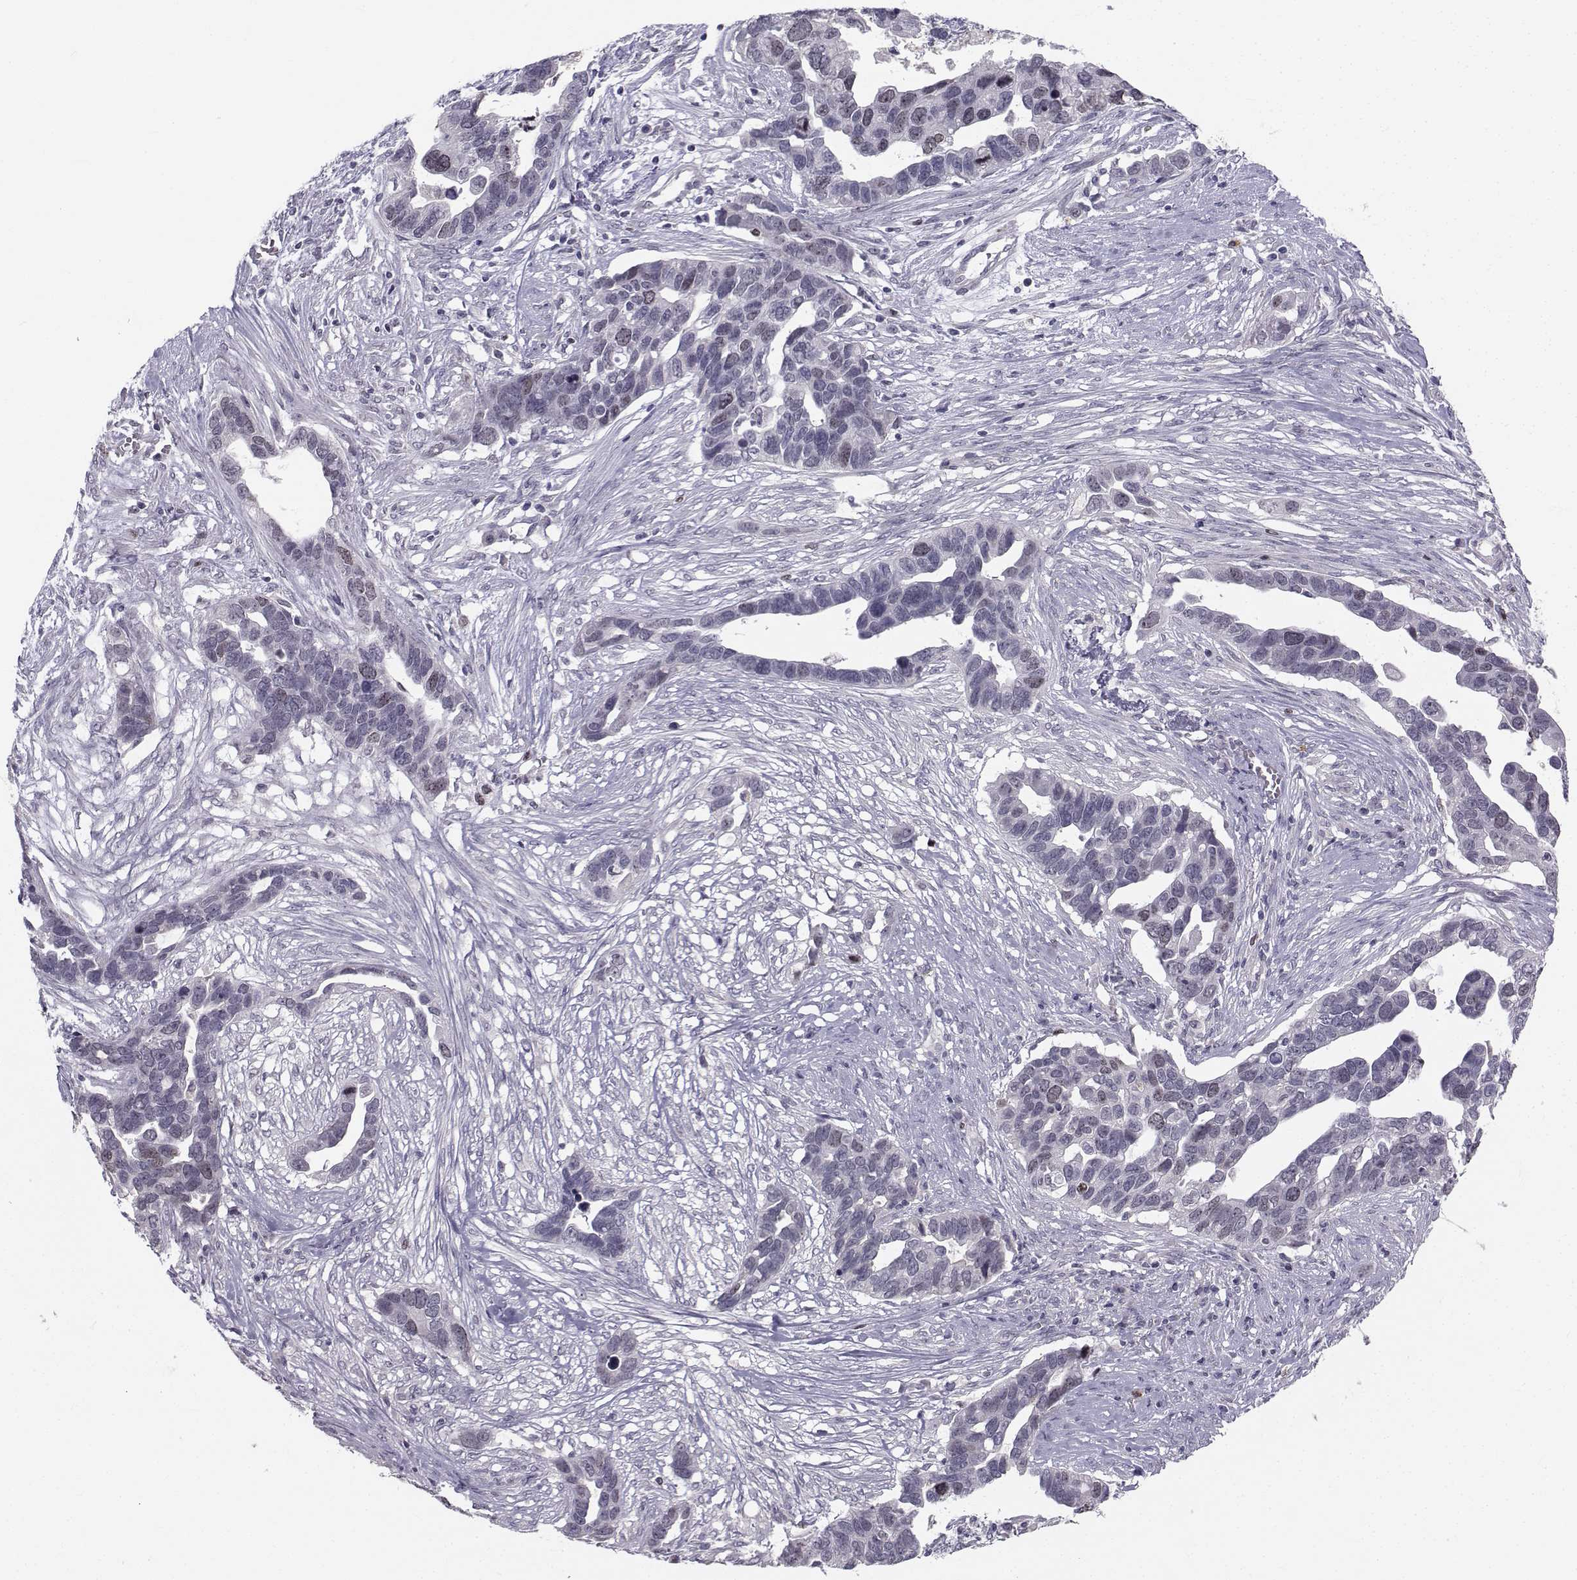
{"staining": {"intensity": "weak", "quantity": "<25%", "location": "nuclear"}, "tissue": "ovarian cancer", "cell_type": "Tumor cells", "image_type": "cancer", "snomed": [{"axis": "morphology", "description": "Cystadenocarcinoma, serous, NOS"}, {"axis": "topography", "description": "Ovary"}], "caption": "A high-resolution image shows IHC staining of ovarian cancer, which reveals no significant positivity in tumor cells.", "gene": "LRP8", "patient": {"sex": "female", "age": 54}}